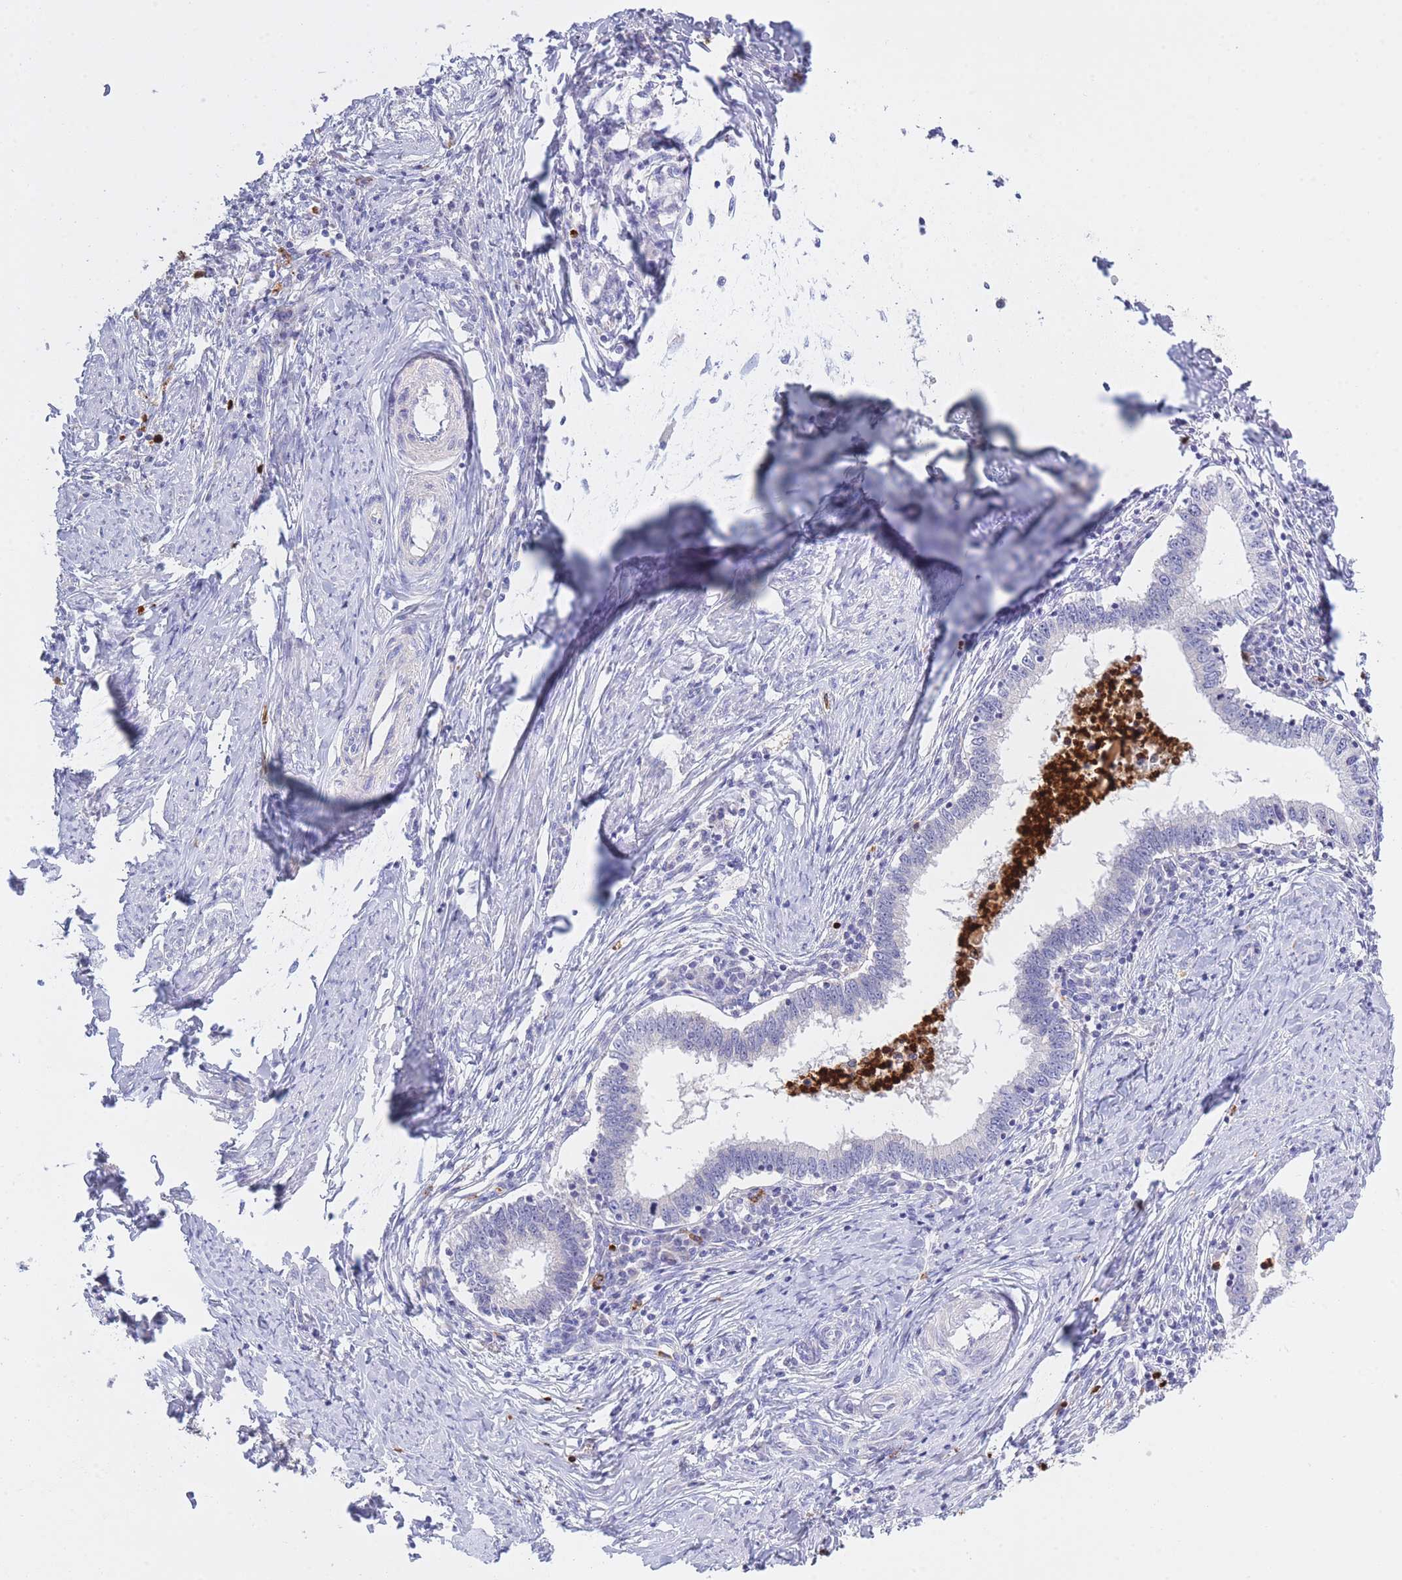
{"staining": {"intensity": "negative", "quantity": "none", "location": "none"}, "tissue": "cervical cancer", "cell_type": "Tumor cells", "image_type": "cancer", "snomed": [{"axis": "morphology", "description": "Adenocarcinoma, NOS"}, {"axis": "topography", "description": "Cervix"}], "caption": "Immunohistochemical staining of cervical adenocarcinoma shows no significant expression in tumor cells.", "gene": "CENPM", "patient": {"sex": "female", "age": 36}}